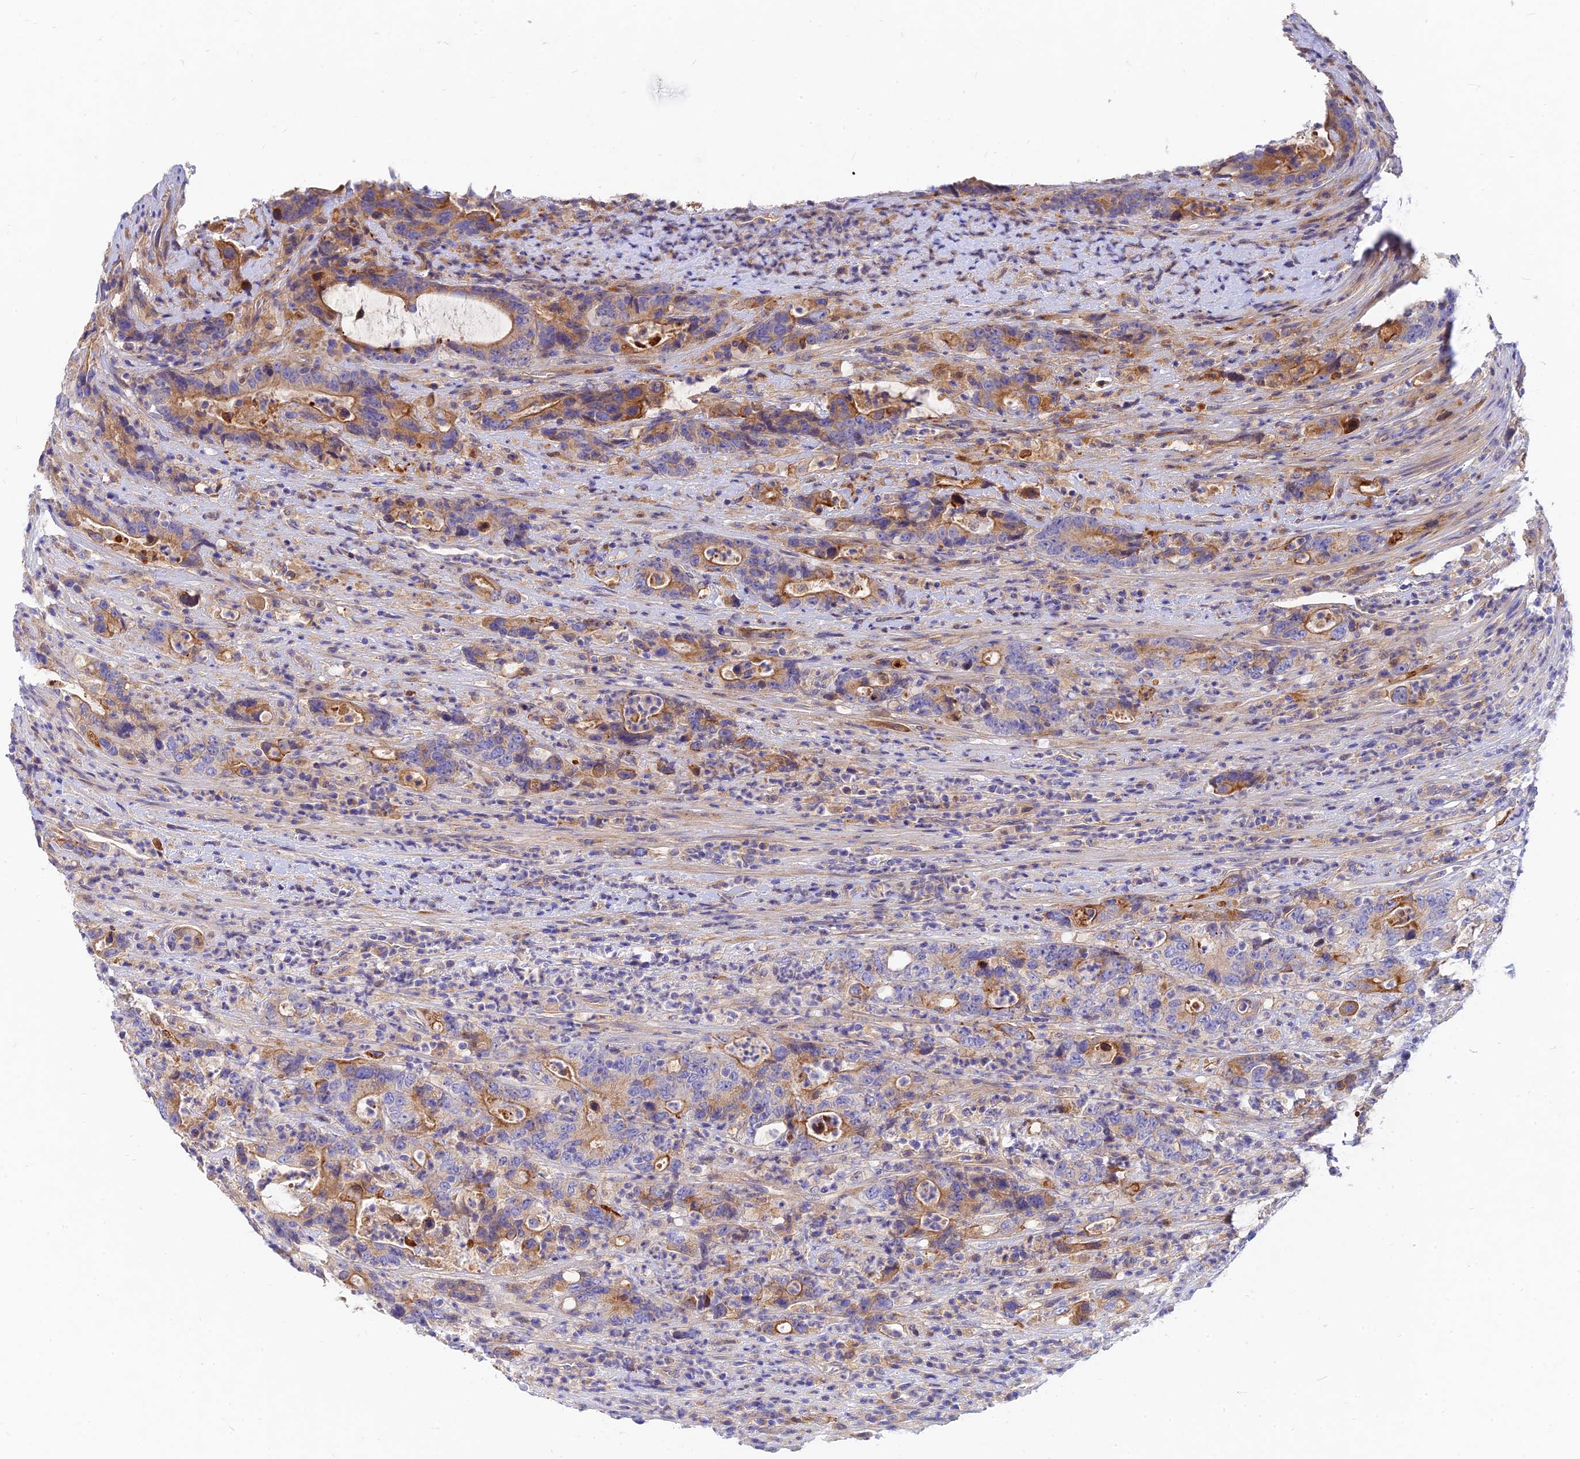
{"staining": {"intensity": "moderate", "quantity": "25%-75%", "location": "cytoplasmic/membranous"}, "tissue": "colorectal cancer", "cell_type": "Tumor cells", "image_type": "cancer", "snomed": [{"axis": "morphology", "description": "Adenocarcinoma, NOS"}, {"axis": "topography", "description": "Colon"}], "caption": "Protein expression analysis of human adenocarcinoma (colorectal) reveals moderate cytoplasmic/membranous expression in approximately 25%-75% of tumor cells. The protein is shown in brown color, while the nuclei are stained blue.", "gene": "MROH1", "patient": {"sex": "female", "age": 75}}